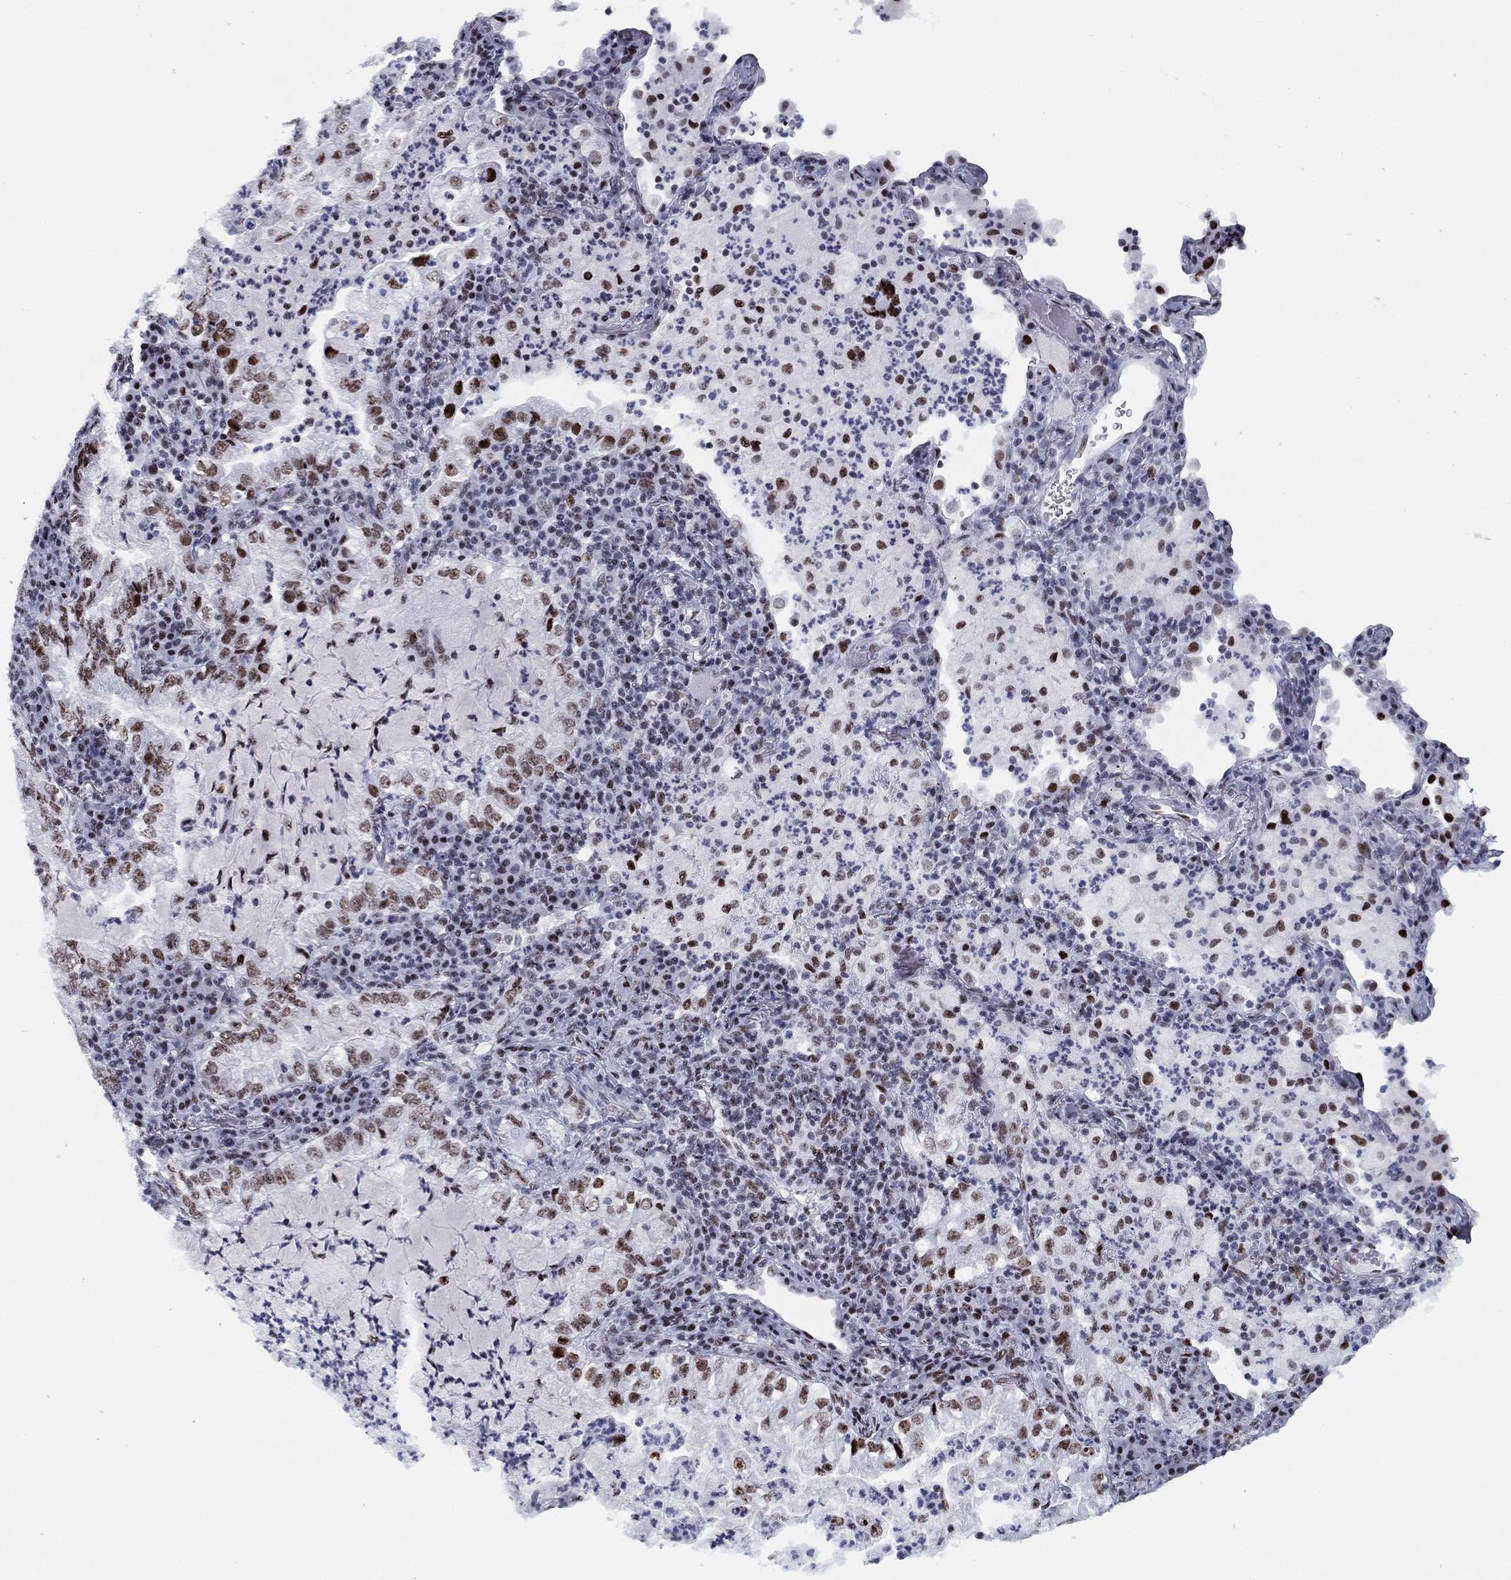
{"staining": {"intensity": "moderate", "quantity": "25%-75%", "location": "nuclear"}, "tissue": "lung cancer", "cell_type": "Tumor cells", "image_type": "cancer", "snomed": [{"axis": "morphology", "description": "Adenocarcinoma, NOS"}, {"axis": "topography", "description": "Lung"}], "caption": "A medium amount of moderate nuclear expression is seen in approximately 25%-75% of tumor cells in lung cancer tissue. (DAB (3,3'-diaminobenzidine) IHC, brown staining for protein, blue staining for nuclei).", "gene": "CYB561D2", "patient": {"sex": "female", "age": 73}}